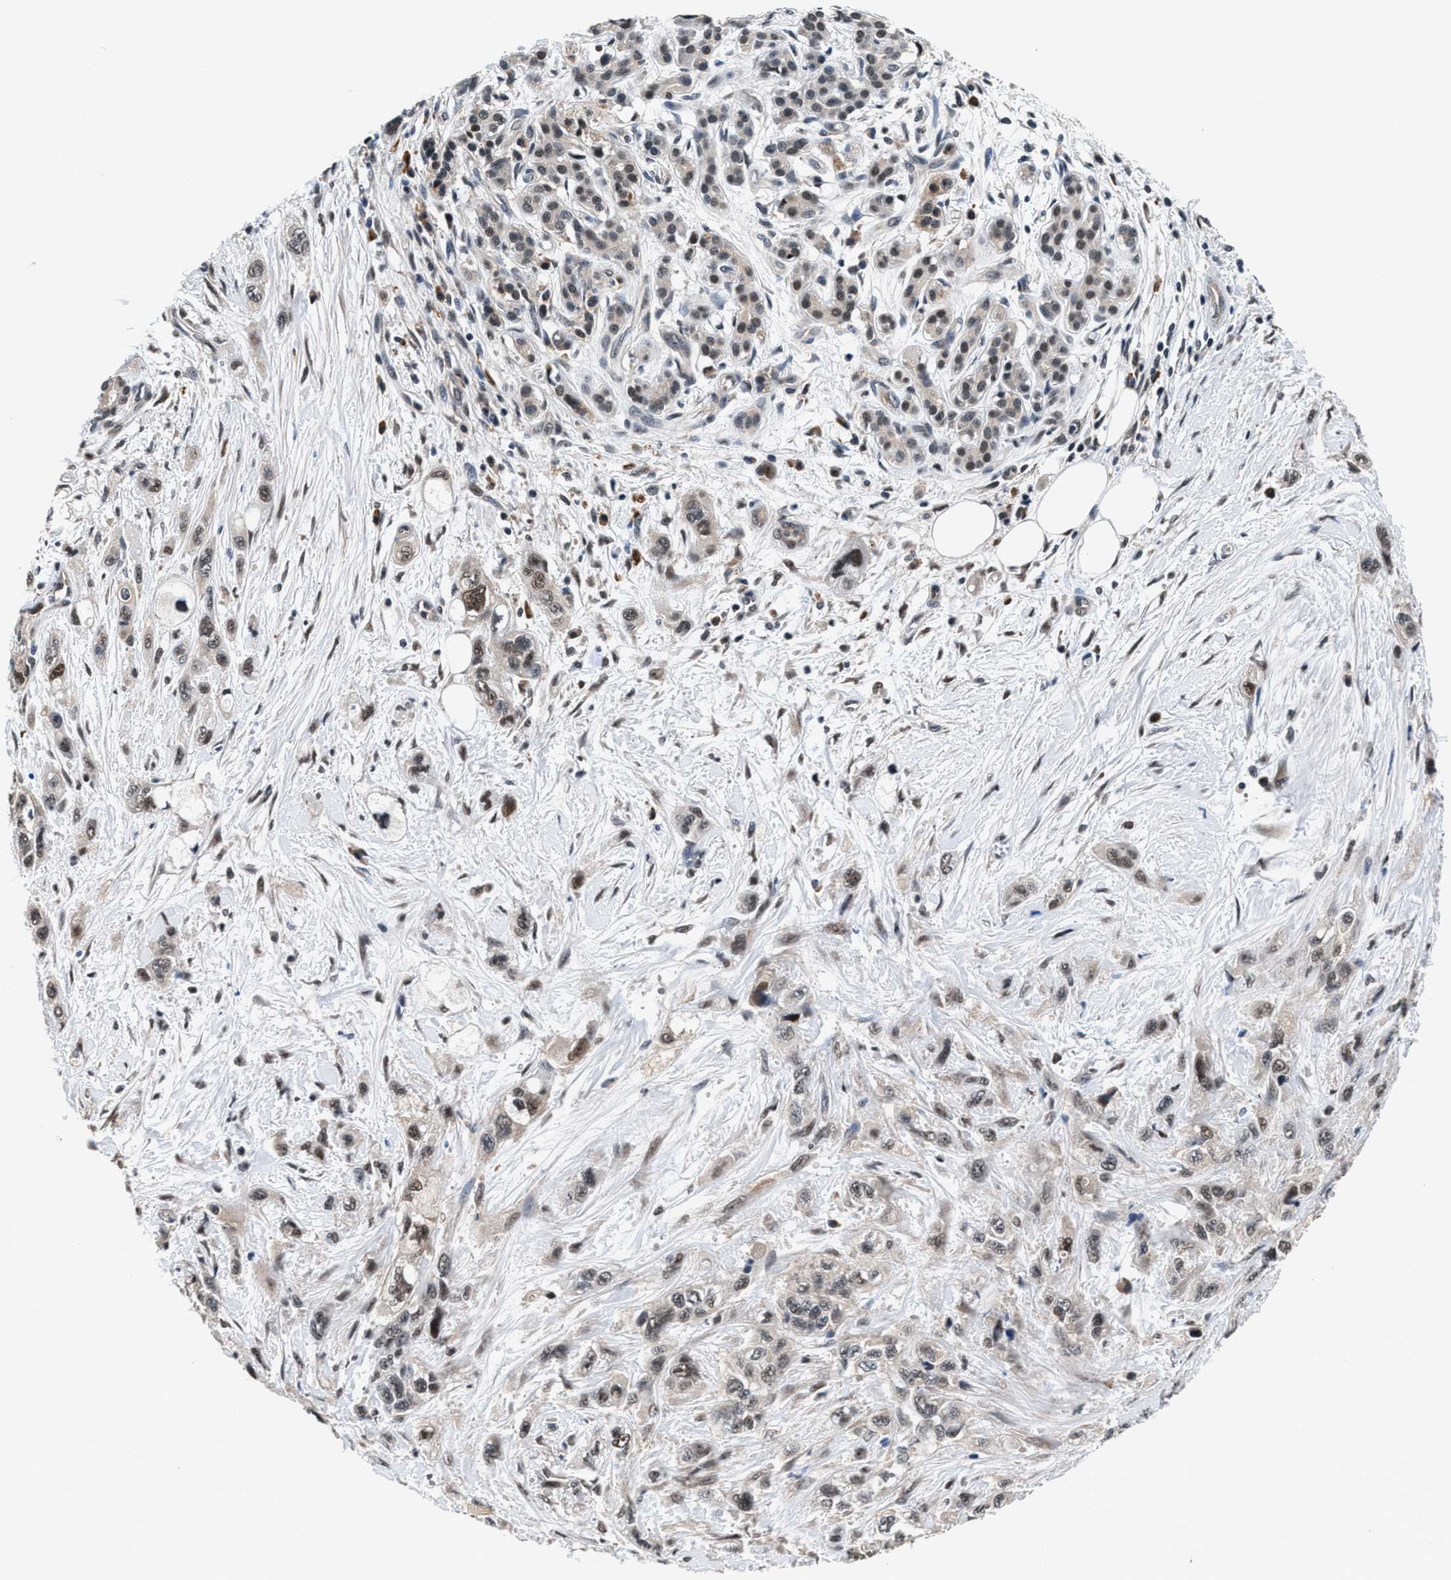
{"staining": {"intensity": "weak", "quantity": "25%-75%", "location": "cytoplasmic/membranous,nuclear"}, "tissue": "pancreatic cancer", "cell_type": "Tumor cells", "image_type": "cancer", "snomed": [{"axis": "morphology", "description": "Adenocarcinoma, NOS"}, {"axis": "topography", "description": "Pancreas"}], "caption": "Immunohistochemical staining of adenocarcinoma (pancreatic) demonstrates low levels of weak cytoplasmic/membranous and nuclear protein positivity in about 25%-75% of tumor cells.", "gene": "USP16", "patient": {"sex": "male", "age": 74}}